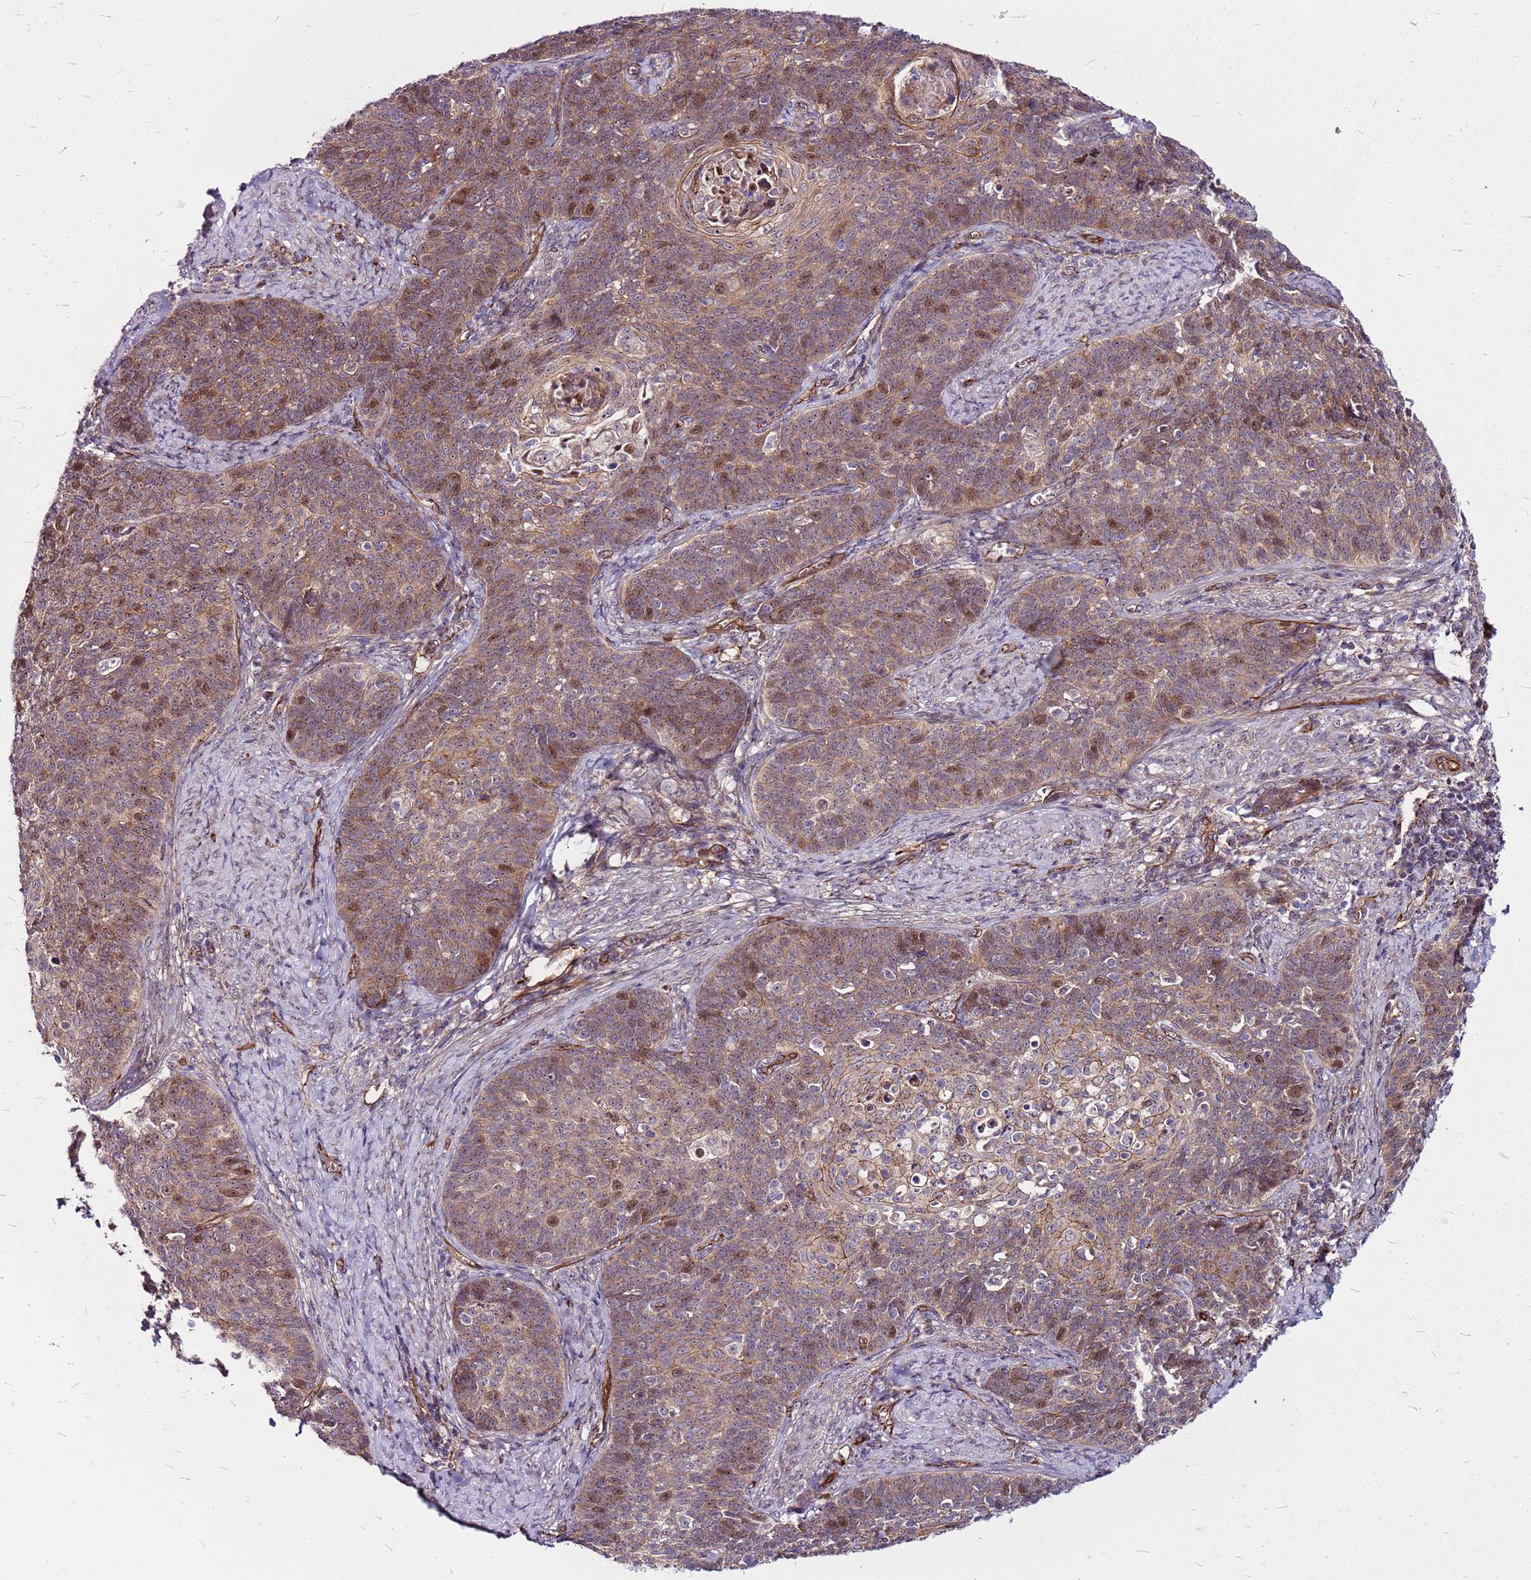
{"staining": {"intensity": "moderate", "quantity": ">75%", "location": "cytoplasmic/membranous,nuclear"}, "tissue": "cervical cancer", "cell_type": "Tumor cells", "image_type": "cancer", "snomed": [{"axis": "morphology", "description": "Normal tissue, NOS"}, {"axis": "morphology", "description": "Squamous cell carcinoma, NOS"}, {"axis": "topography", "description": "Cervix"}], "caption": "Protein analysis of squamous cell carcinoma (cervical) tissue displays moderate cytoplasmic/membranous and nuclear positivity in about >75% of tumor cells.", "gene": "TOPAZ1", "patient": {"sex": "female", "age": 39}}